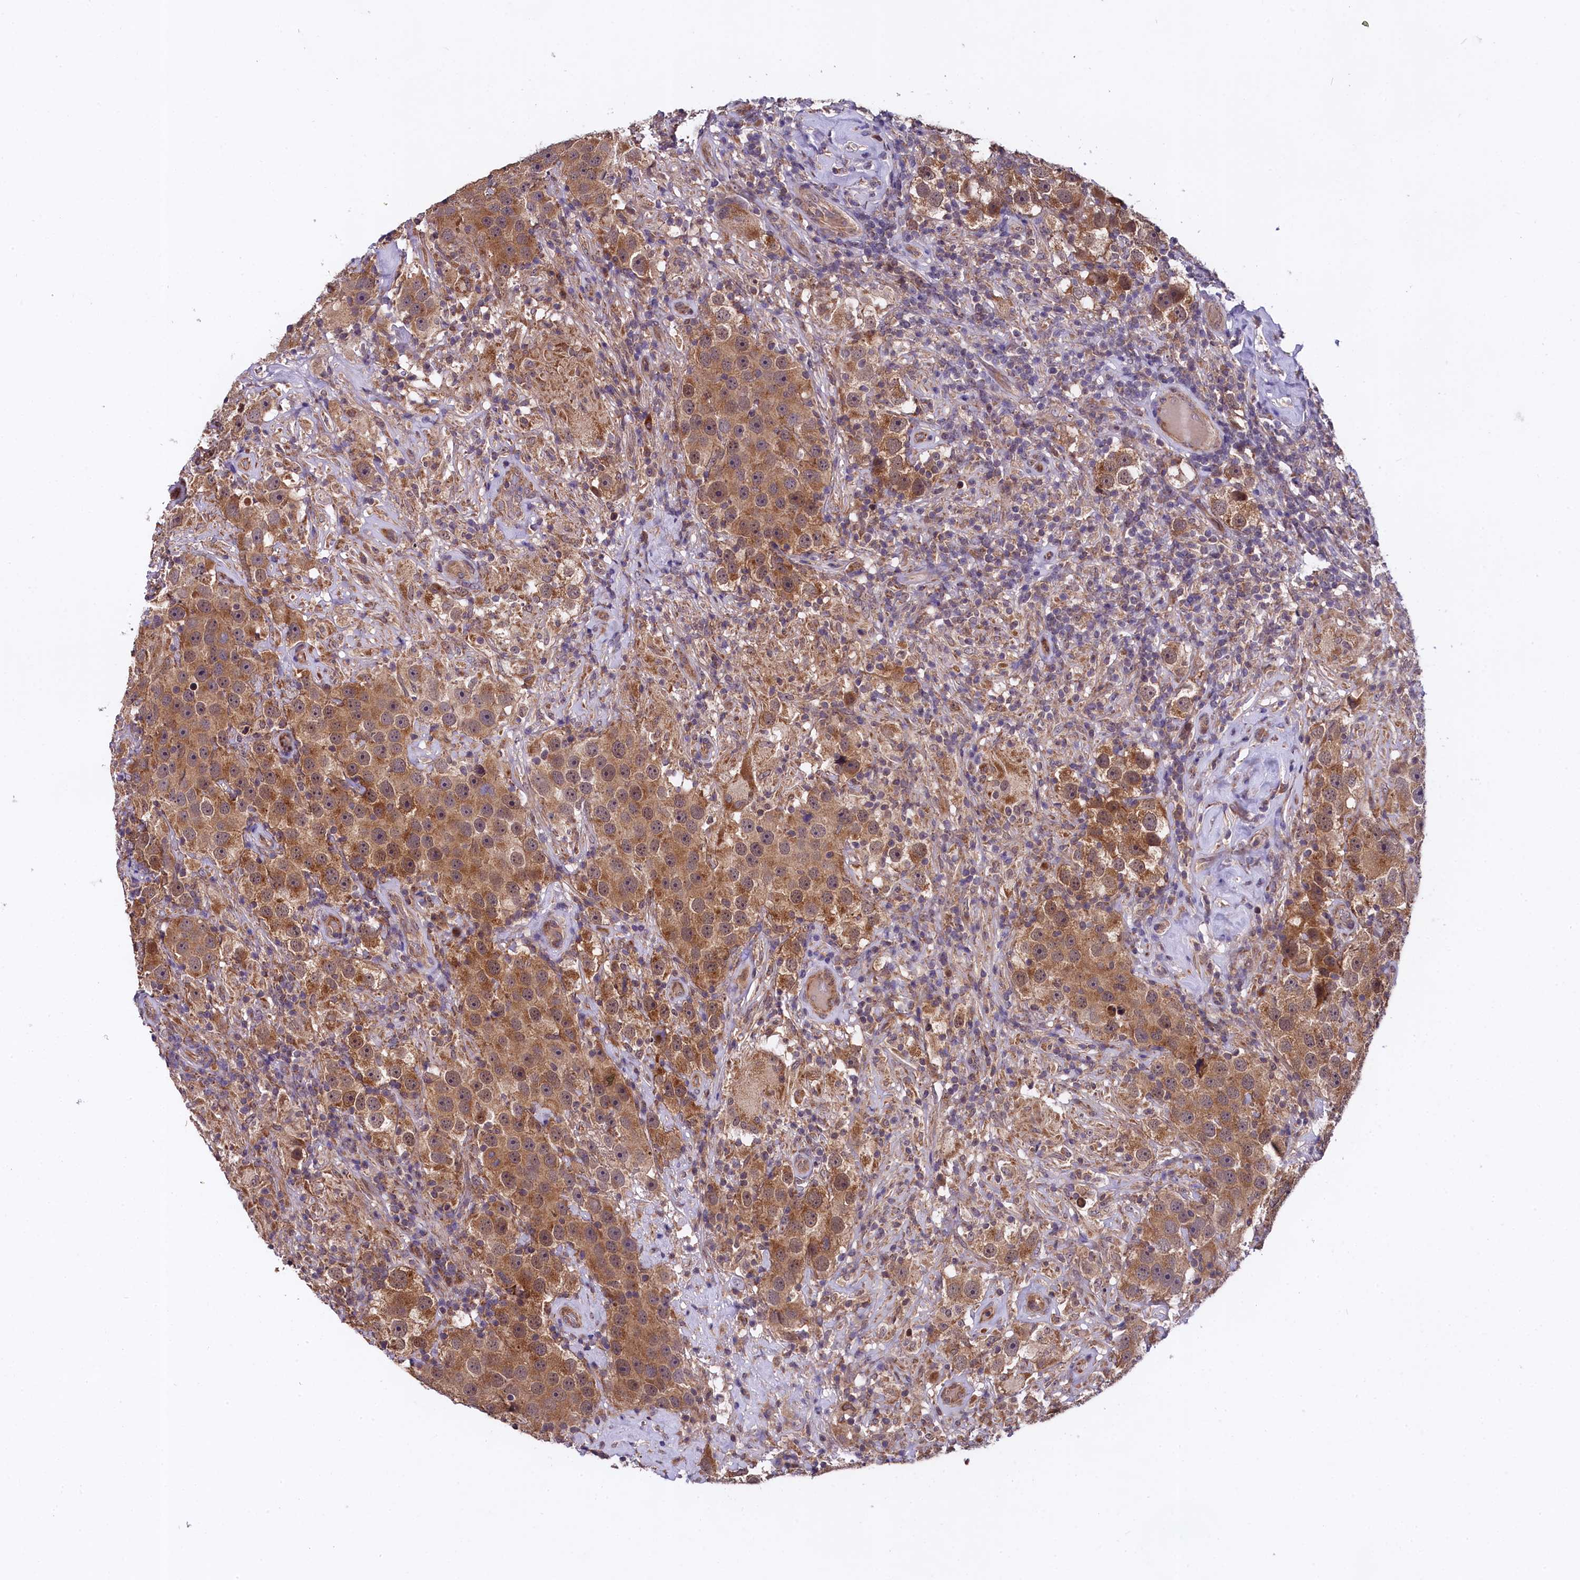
{"staining": {"intensity": "moderate", "quantity": ">75%", "location": "cytoplasmic/membranous"}, "tissue": "testis cancer", "cell_type": "Tumor cells", "image_type": "cancer", "snomed": [{"axis": "morphology", "description": "Seminoma, NOS"}, {"axis": "topography", "description": "Testis"}], "caption": "Immunohistochemistry histopathology image of human testis cancer stained for a protein (brown), which shows medium levels of moderate cytoplasmic/membranous expression in about >75% of tumor cells.", "gene": "DOHH", "patient": {"sex": "male", "age": 49}}